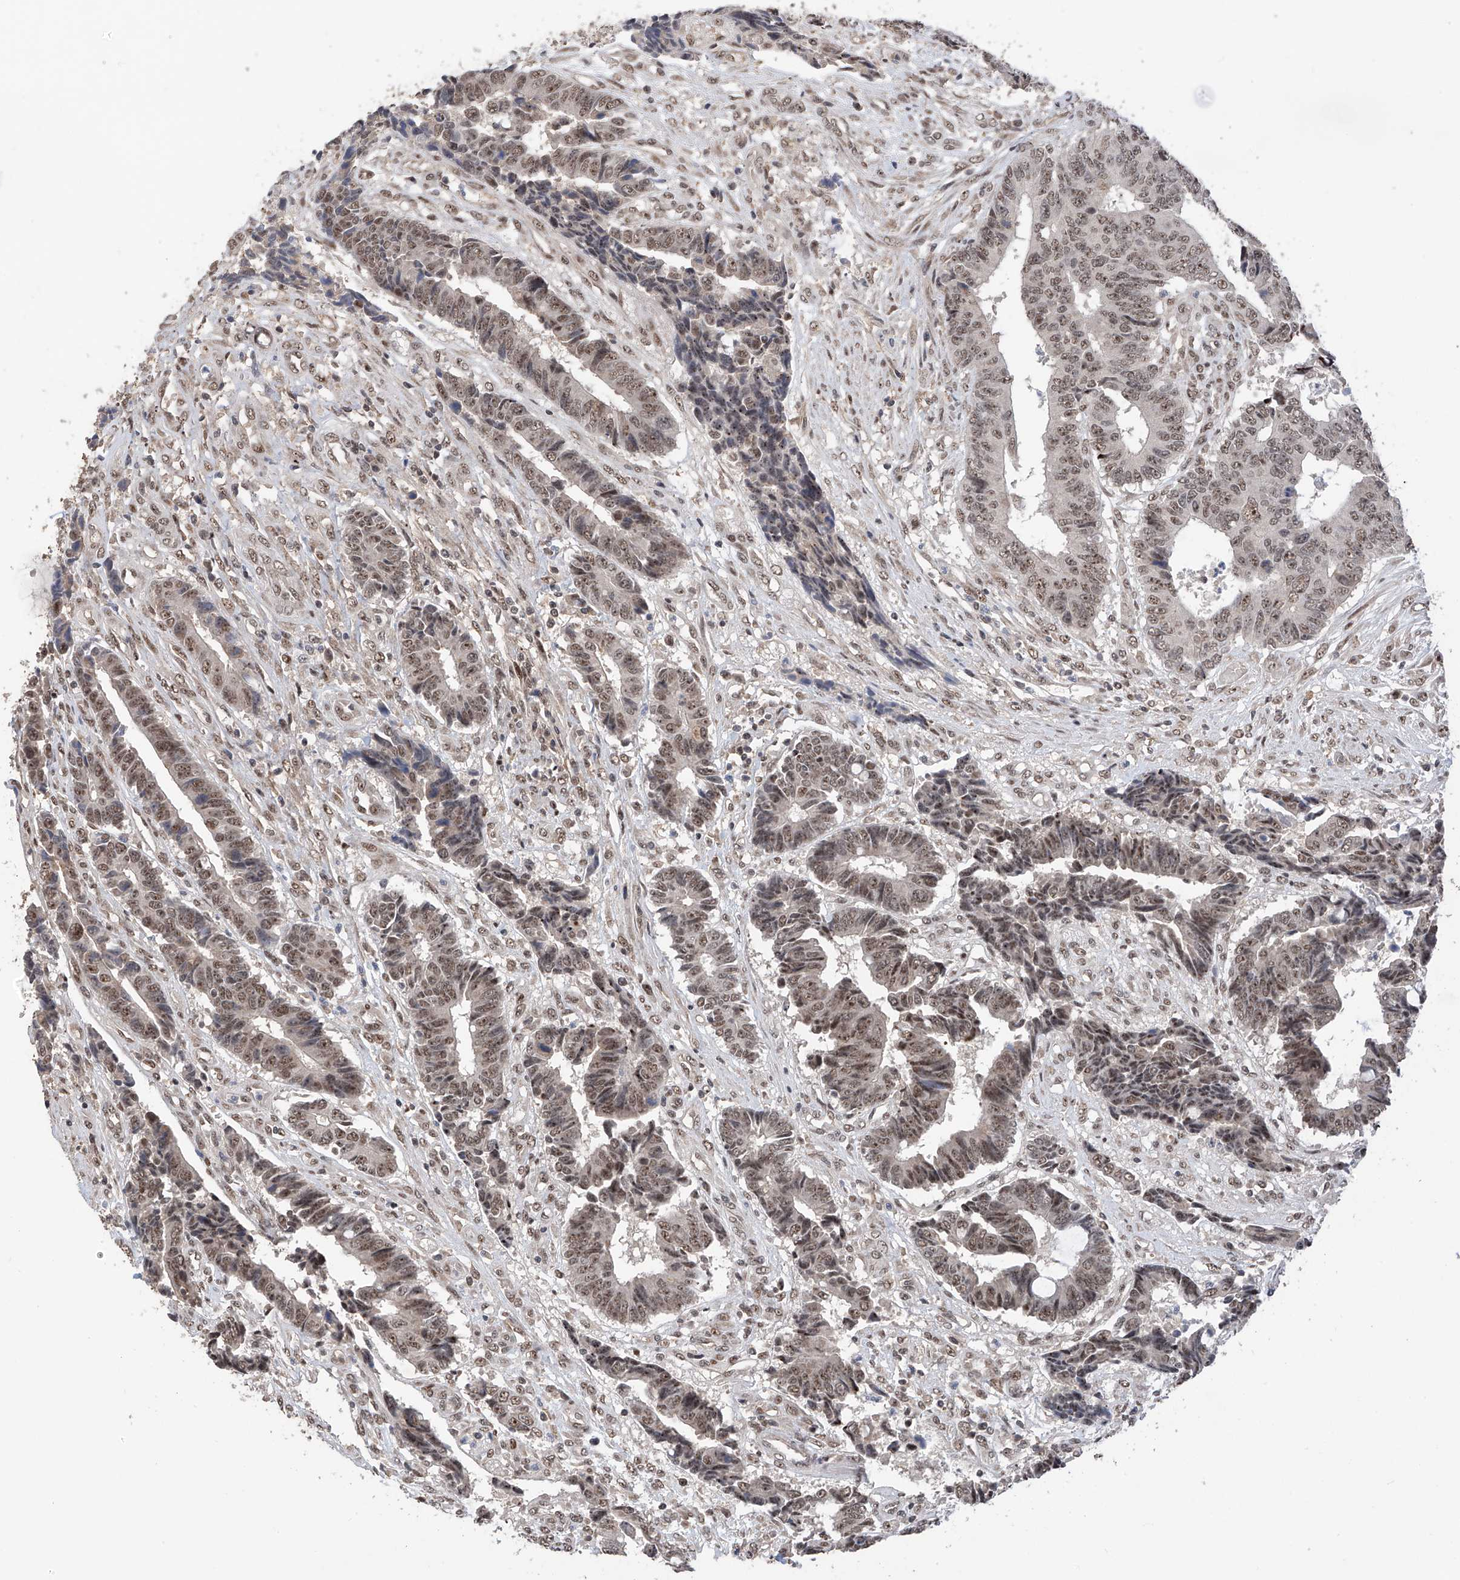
{"staining": {"intensity": "moderate", "quantity": ">75%", "location": "nuclear"}, "tissue": "colorectal cancer", "cell_type": "Tumor cells", "image_type": "cancer", "snomed": [{"axis": "morphology", "description": "Adenocarcinoma, NOS"}, {"axis": "topography", "description": "Rectum"}], "caption": "Immunohistochemistry (IHC) photomicrograph of neoplastic tissue: human adenocarcinoma (colorectal) stained using IHC reveals medium levels of moderate protein expression localized specifically in the nuclear of tumor cells, appearing as a nuclear brown color.", "gene": "C1orf131", "patient": {"sex": "male", "age": 84}}